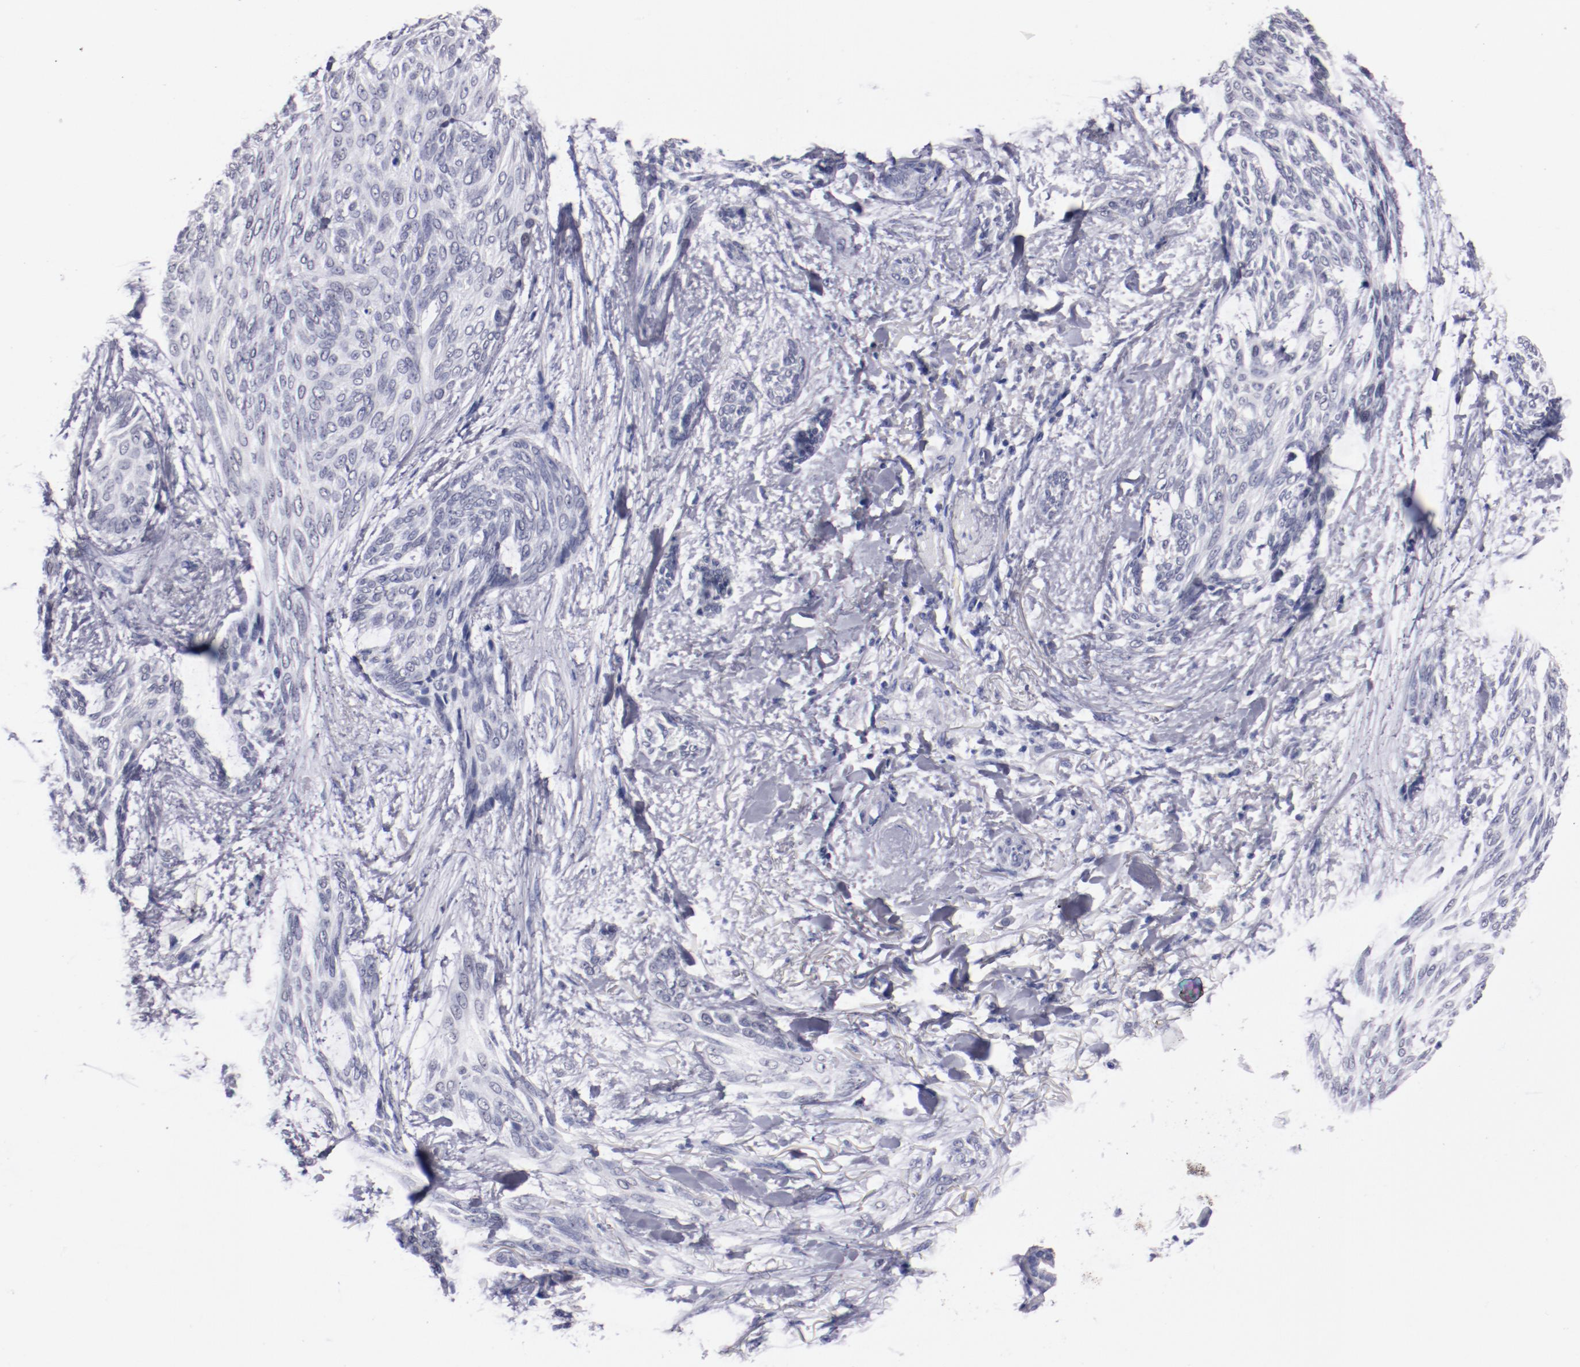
{"staining": {"intensity": "negative", "quantity": "none", "location": "none"}, "tissue": "skin cancer", "cell_type": "Tumor cells", "image_type": "cancer", "snomed": [{"axis": "morphology", "description": "Normal tissue, NOS"}, {"axis": "morphology", "description": "Basal cell carcinoma"}, {"axis": "topography", "description": "Skin"}], "caption": "Tumor cells show no significant expression in skin basal cell carcinoma.", "gene": "HNF1B", "patient": {"sex": "female", "age": 71}}